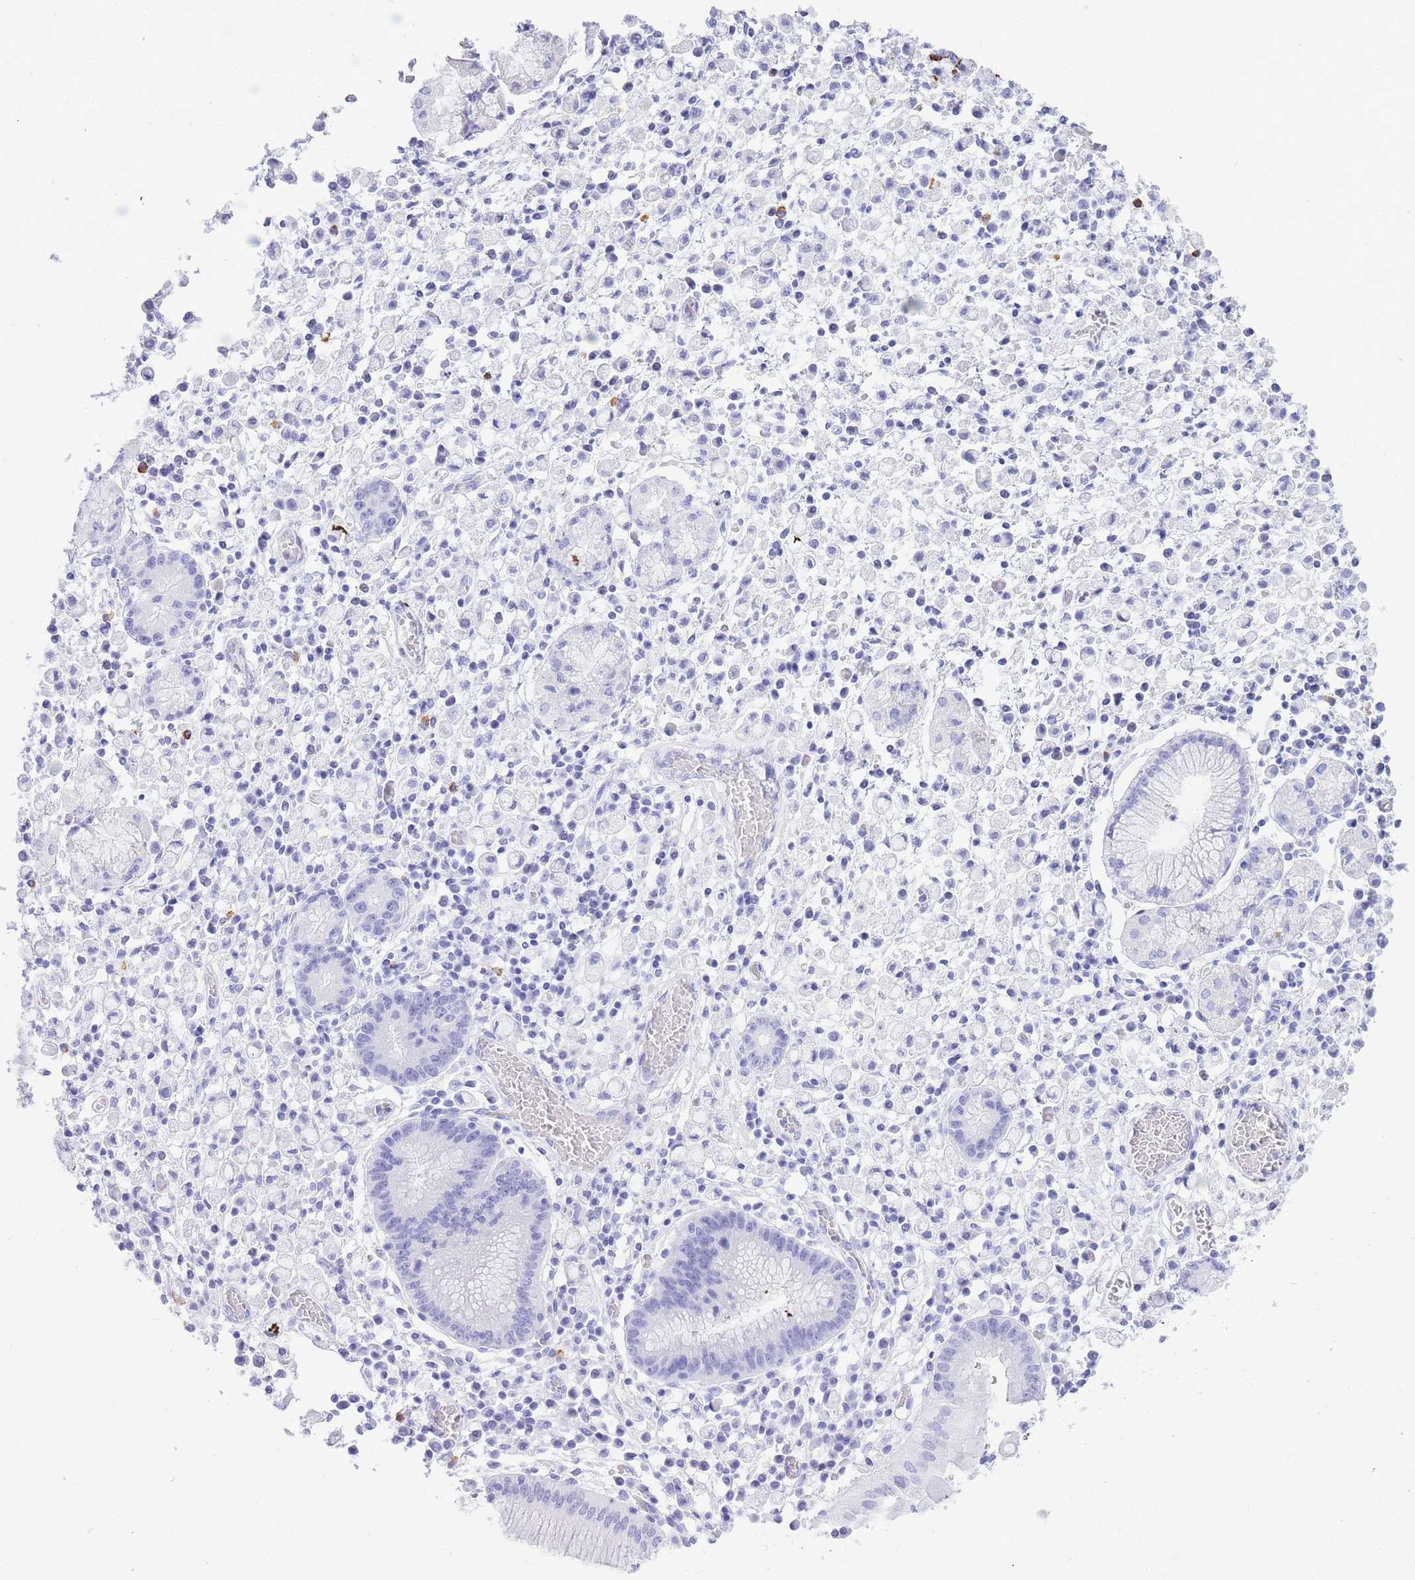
{"staining": {"intensity": "negative", "quantity": "none", "location": "none"}, "tissue": "stomach cancer", "cell_type": "Tumor cells", "image_type": "cancer", "snomed": [{"axis": "morphology", "description": "Adenocarcinoma, NOS"}, {"axis": "topography", "description": "Stomach"}], "caption": "Immunohistochemical staining of human stomach cancer demonstrates no significant expression in tumor cells.", "gene": "HERC1", "patient": {"sex": "male", "age": 77}}